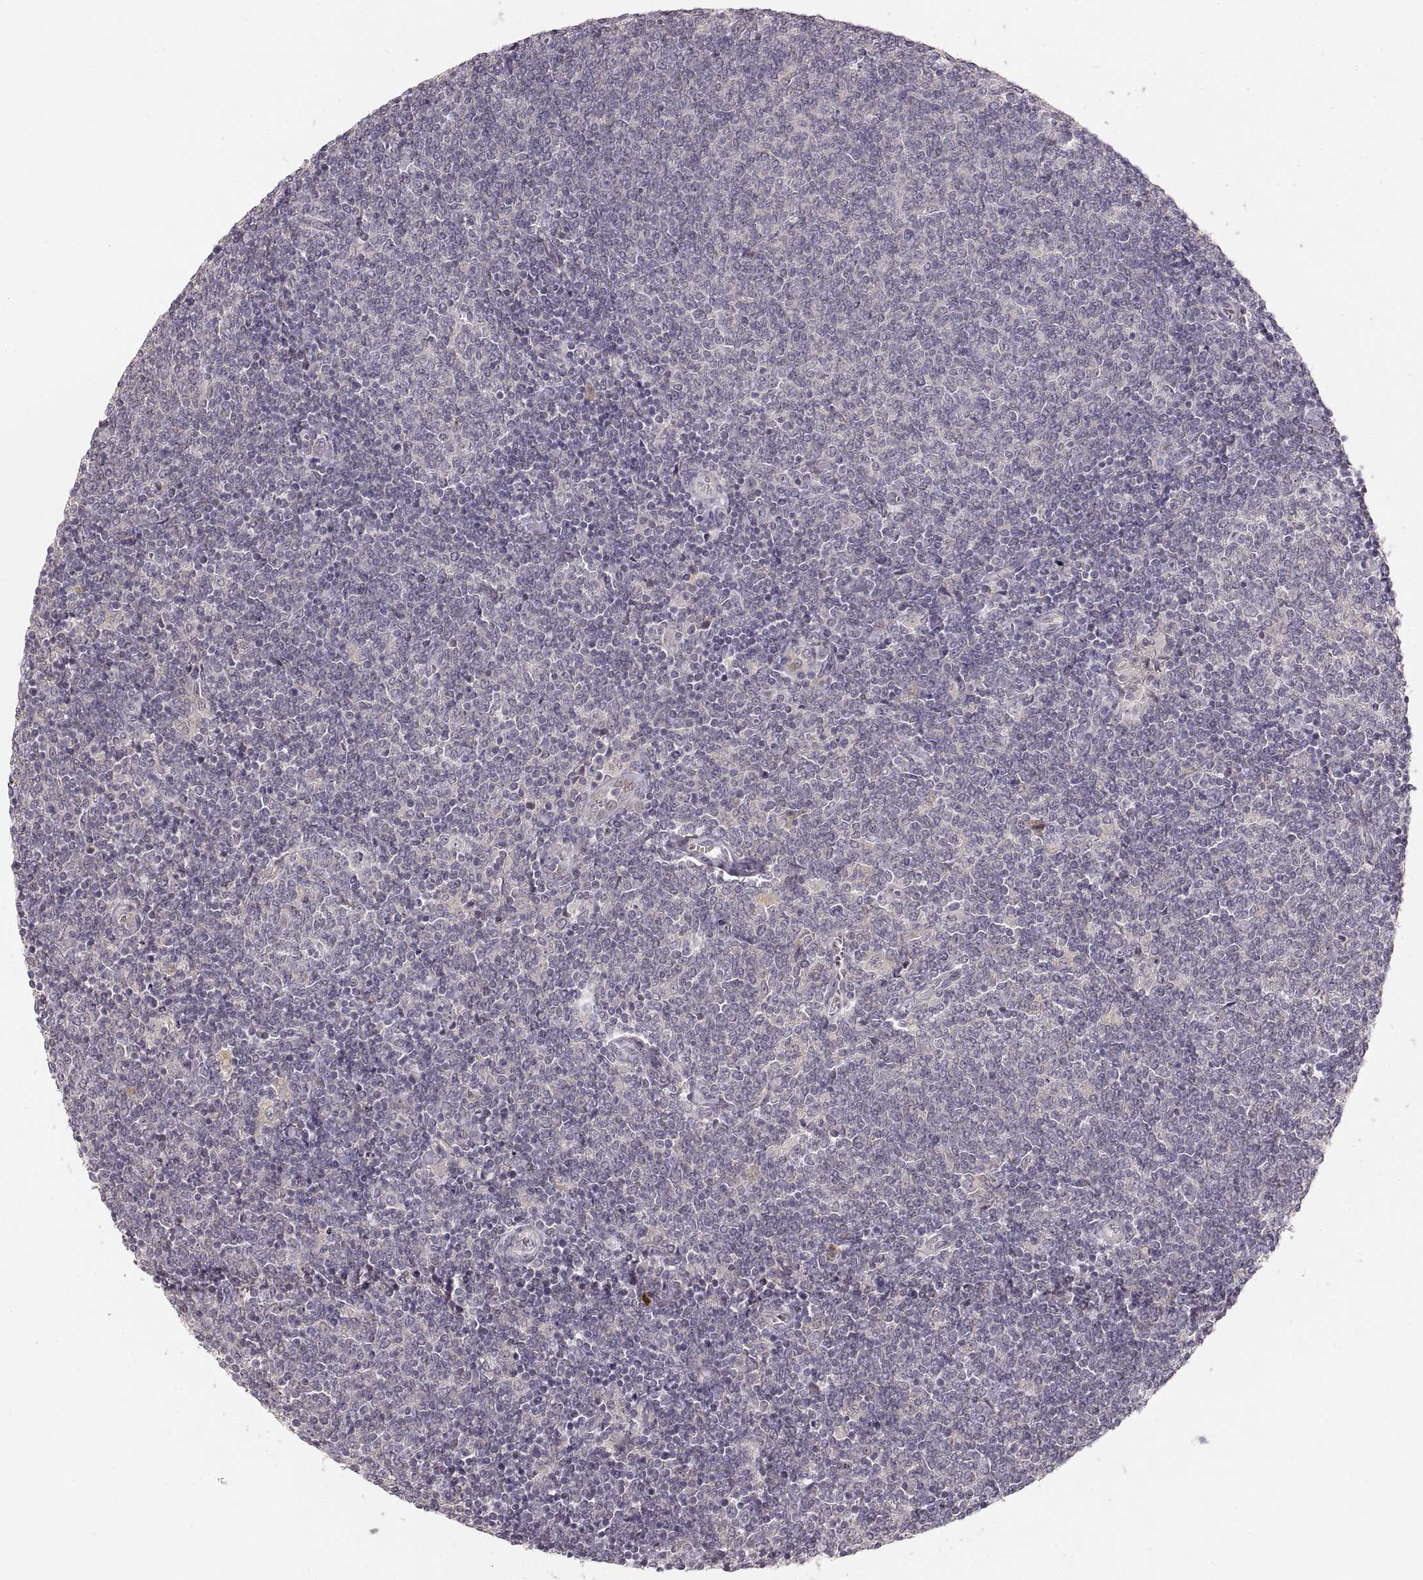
{"staining": {"intensity": "negative", "quantity": "none", "location": "none"}, "tissue": "lymphoma", "cell_type": "Tumor cells", "image_type": "cancer", "snomed": [{"axis": "morphology", "description": "Malignant lymphoma, non-Hodgkin's type, Low grade"}, {"axis": "topography", "description": "Lymph node"}], "caption": "An immunohistochemistry image of lymphoma is shown. There is no staining in tumor cells of lymphoma.", "gene": "LAMC2", "patient": {"sex": "male", "age": 52}}